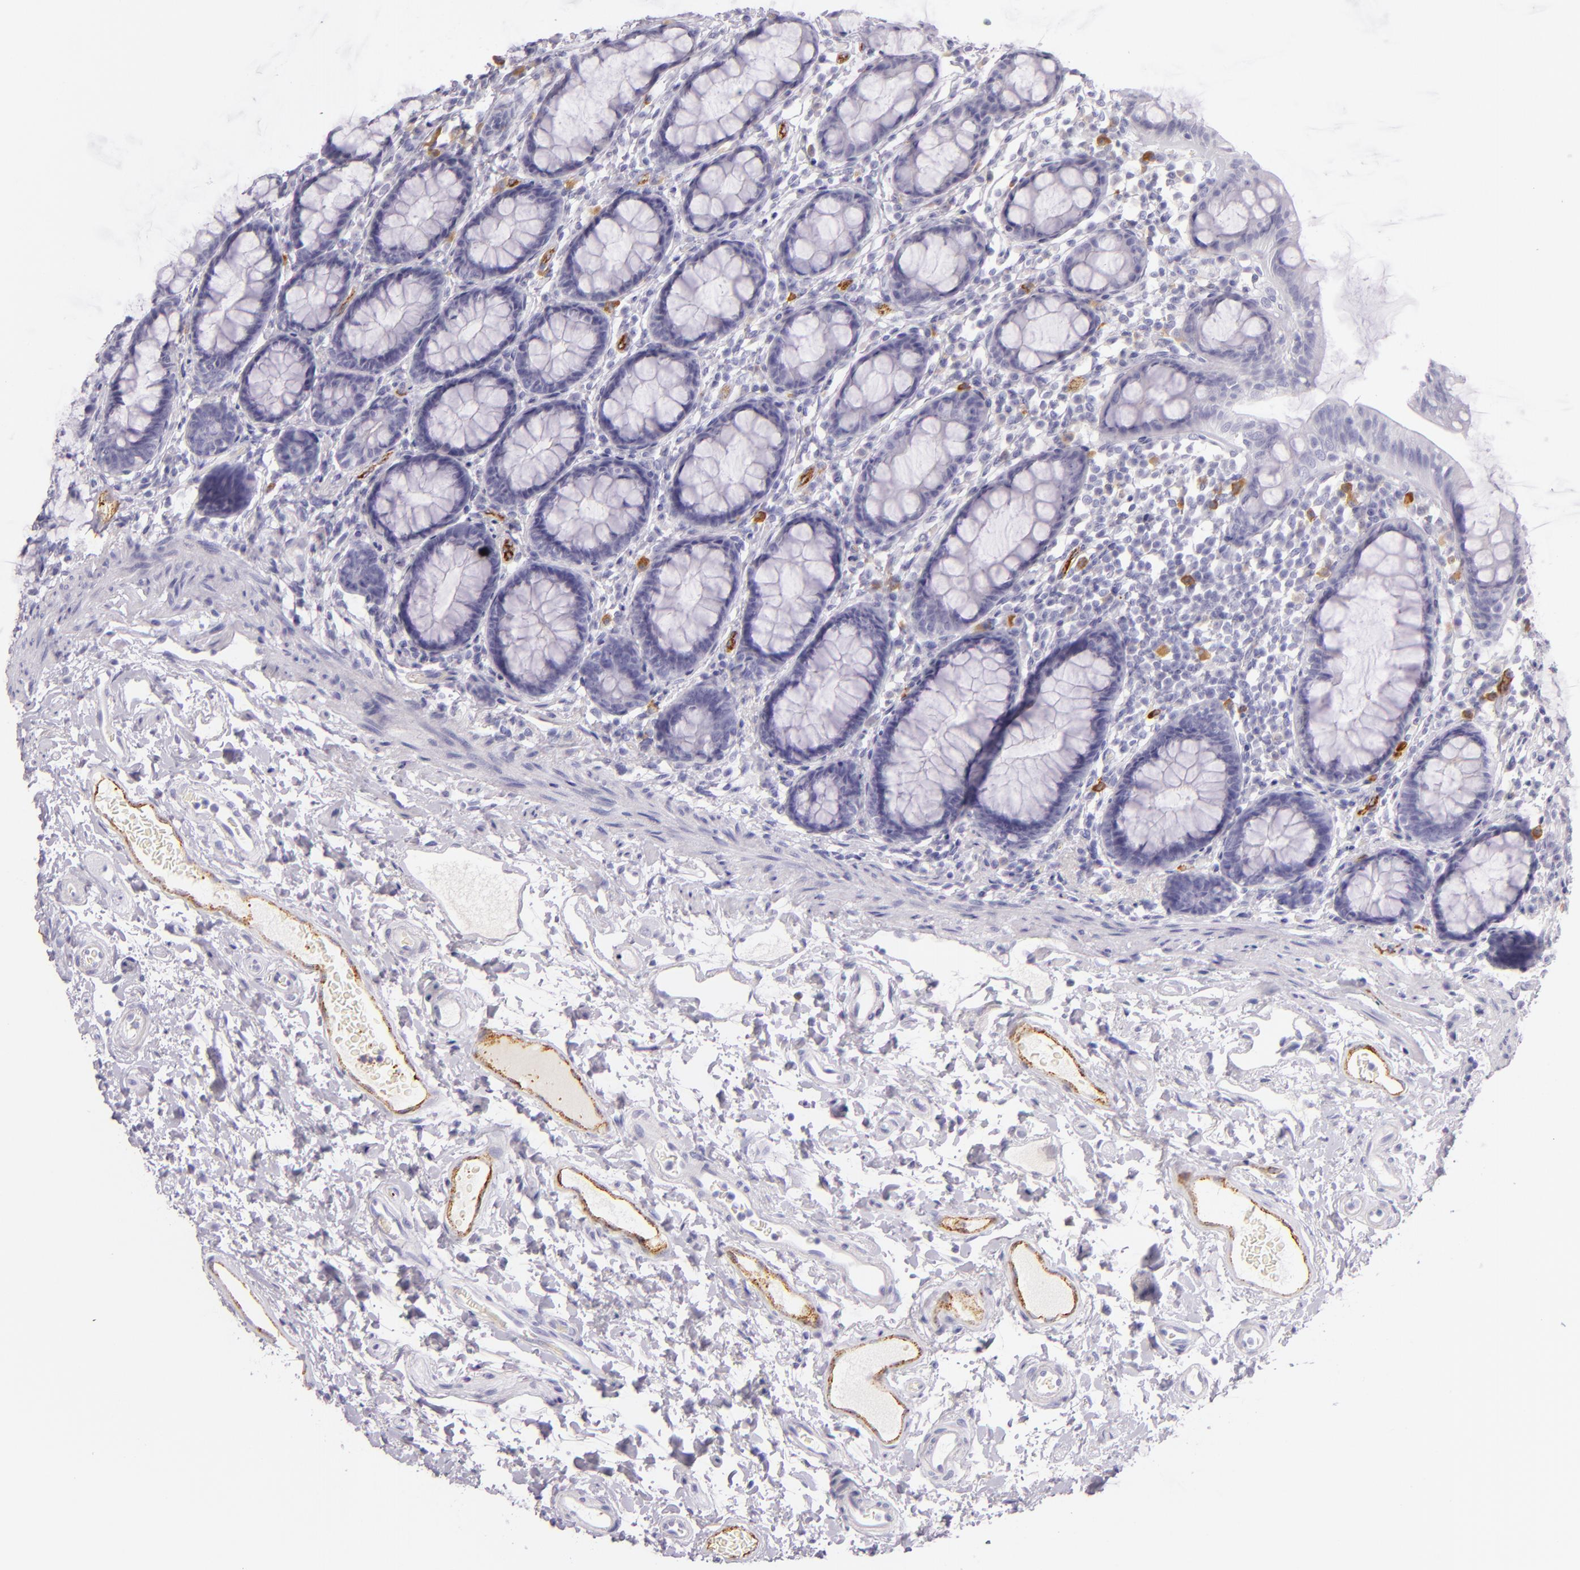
{"staining": {"intensity": "negative", "quantity": "none", "location": "none"}, "tissue": "rectum", "cell_type": "Glandular cells", "image_type": "normal", "snomed": [{"axis": "morphology", "description": "Normal tissue, NOS"}, {"axis": "topography", "description": "Rectum"}], "caption": "This is an immunohistochemistry image of benign rectum. There is no staining in glandular cells.", "gene": "SELP", "patient": {"sex": "male", "age": 92}}